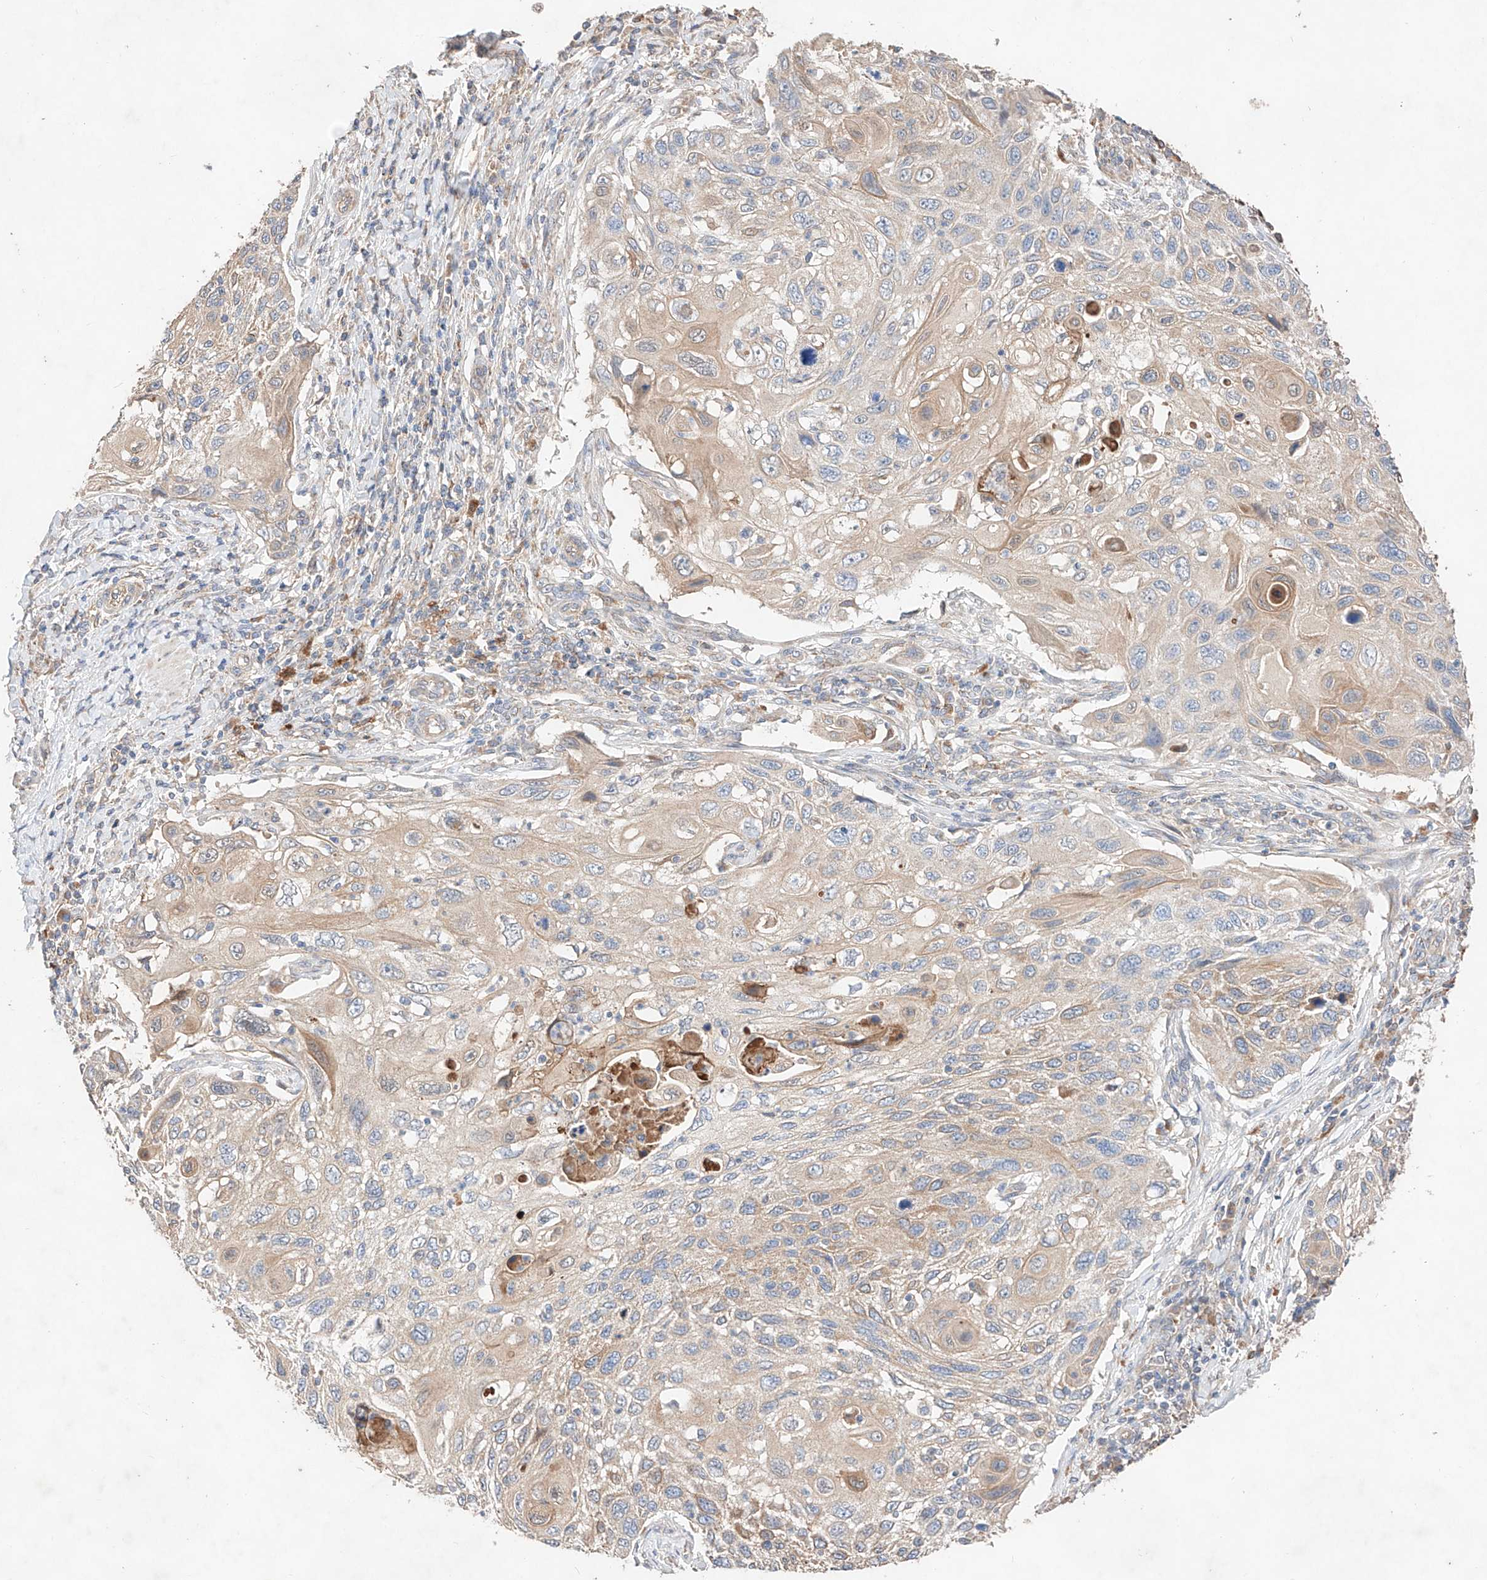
{"staining": {"intensity": "weak", "quantity": "<25%", "location": "cytoplasmic/membranous"}, "tissue": "cervical cancer", "cell_type": "Tumor cells", "image_type": "cancer", "snomed": [{"axis": "morphology", "description": "Squamous cell carcinoma, NOS"}, {"axis": "topography", "description": "Cervix"}], "caption": "High power microscopy micrograph of an immunohistochemistry (IHC) image of cervical cancer (squamous cell carcinoma), revealing no significant expression in tumor cells.", "gene": "C6orf62", "patient": {"sex": "female", "age": 70}}